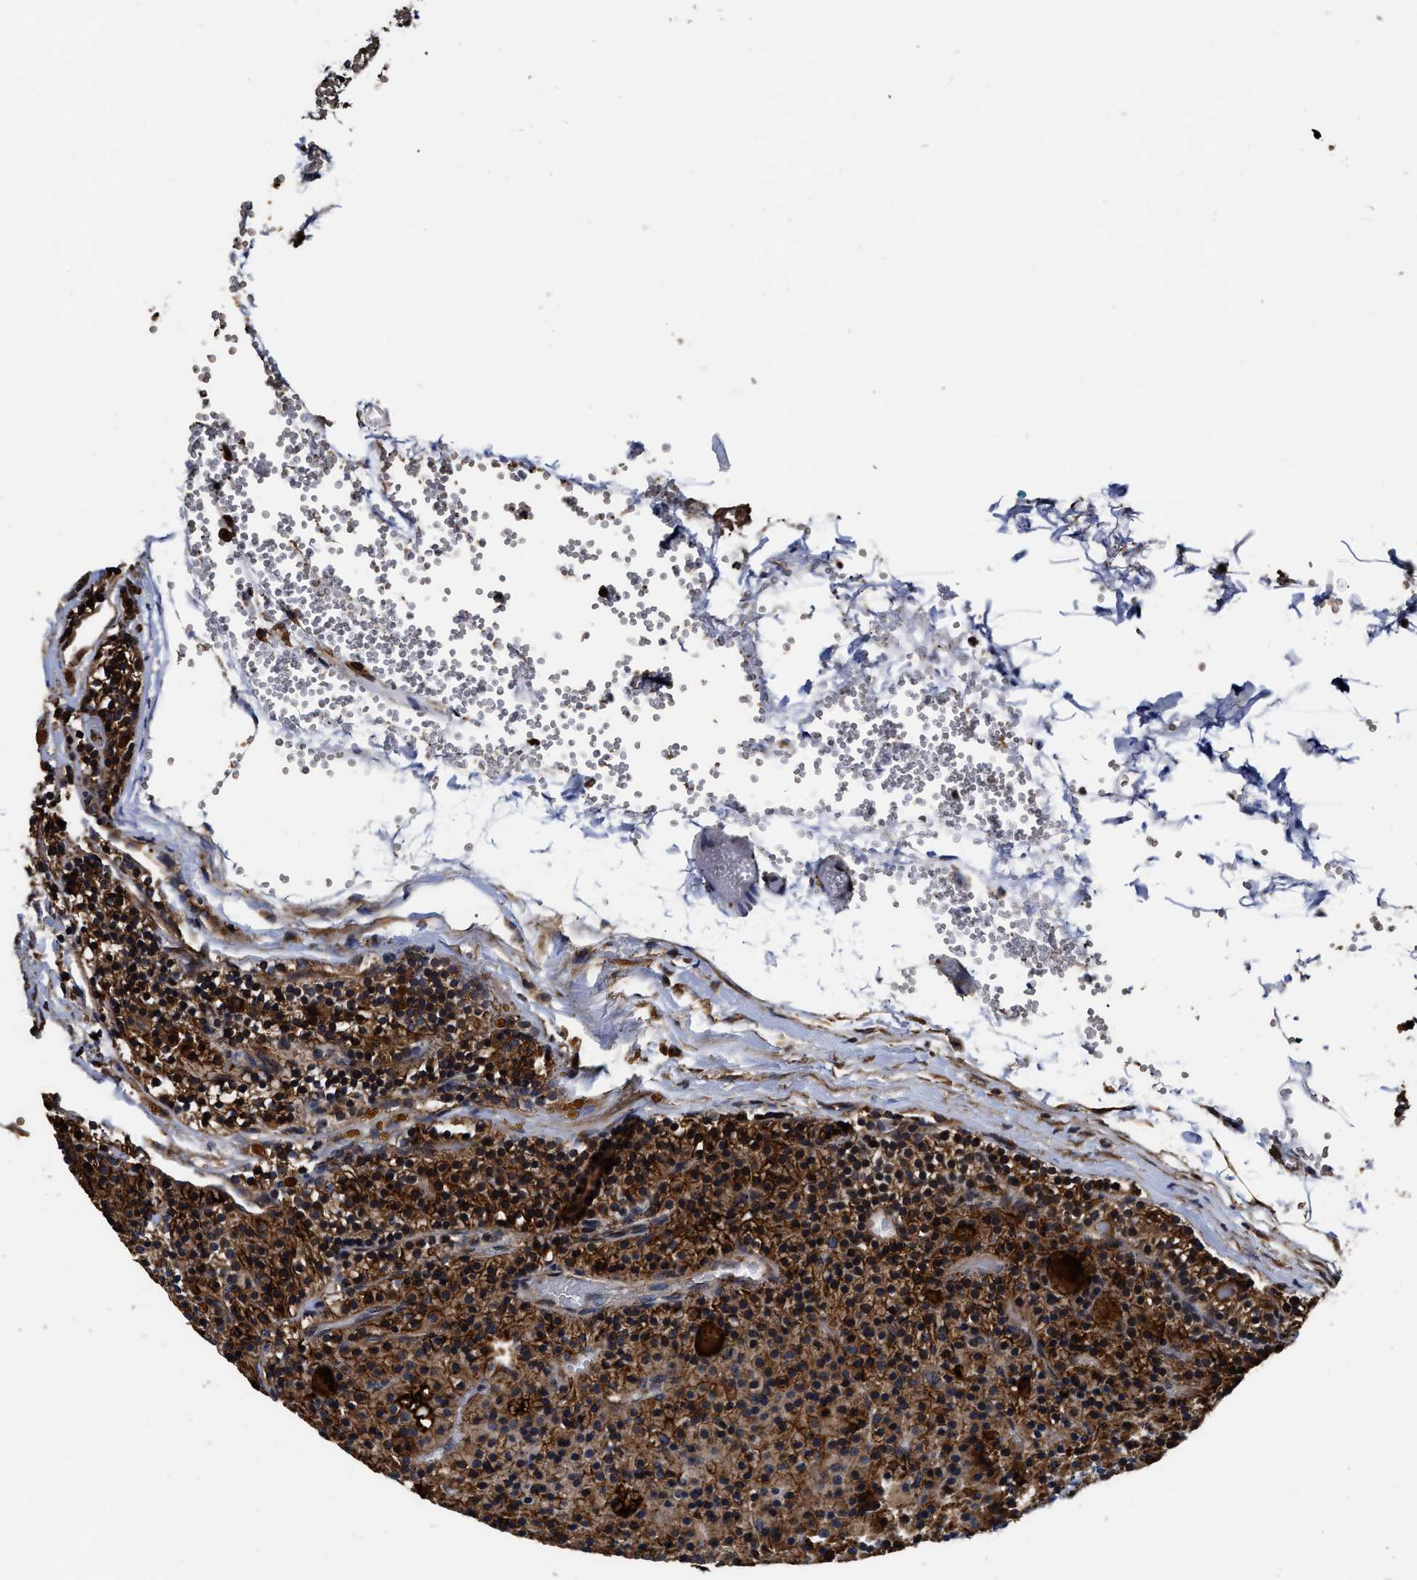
{"staining": {"intensity": "strong", "quantity": ">75%", "location": "cytoplasmic/membranous"}, "tissue": "parathyroid gland", "cell_type": "Glandular cells", "image_type": "normal", "snomed": [{"axis": "morphology", "description": "Normal tissue, NOS"}, {"axis": "morphology", "description": "Adenoma, NOS"}, {"axis": "topography", "description": "Parathyroid gland"}], "caption": "There is high levels of strong cytoplasmic/membranous expression in glandular cells of benign parathyroid gland, as demonstrated by immunohistochemical staining (brown color).", "gene": "ABCG8", "patient": {"sex": "male", "age": 75}}